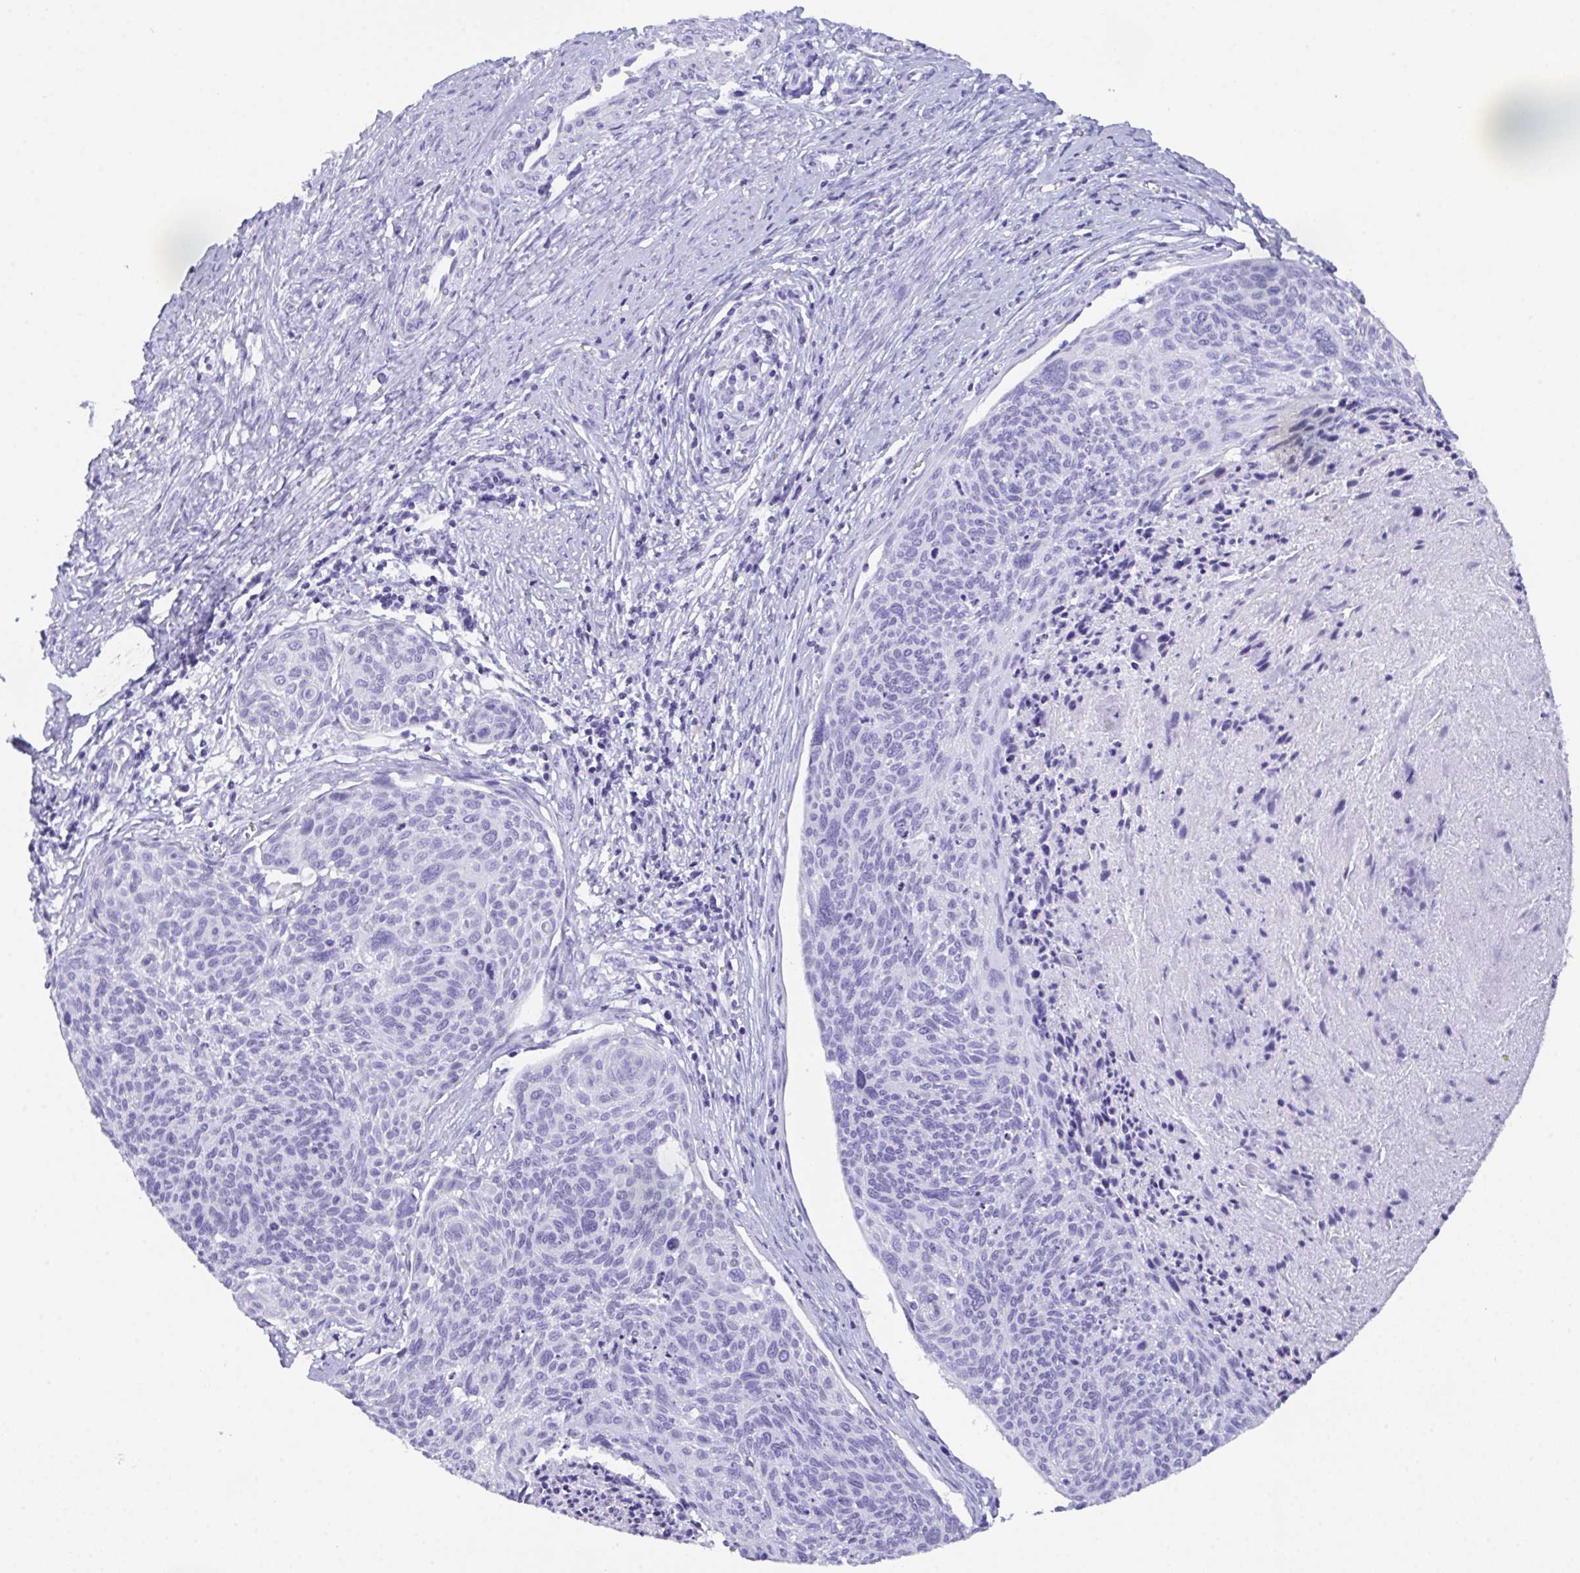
{"staining": {"intensity": "negative", "quantity": "none", "location": "none"}, "tissue": "cervical cancer", "cell_type": "Tumor cells", "image_type": "cancer", "snomed": [{"axis": "morphology", "description": "Squamous cell carcinoma, NOS"}, {"axis": "topography", "description": "Cervix"}], "caption": "Photomicrograph shows no significant protein positivity in tumor cells of cervical cancer (squamous cell carcinoma).", "gene": "ZNF850", "patient": {"sex": "female", "age": 49}}